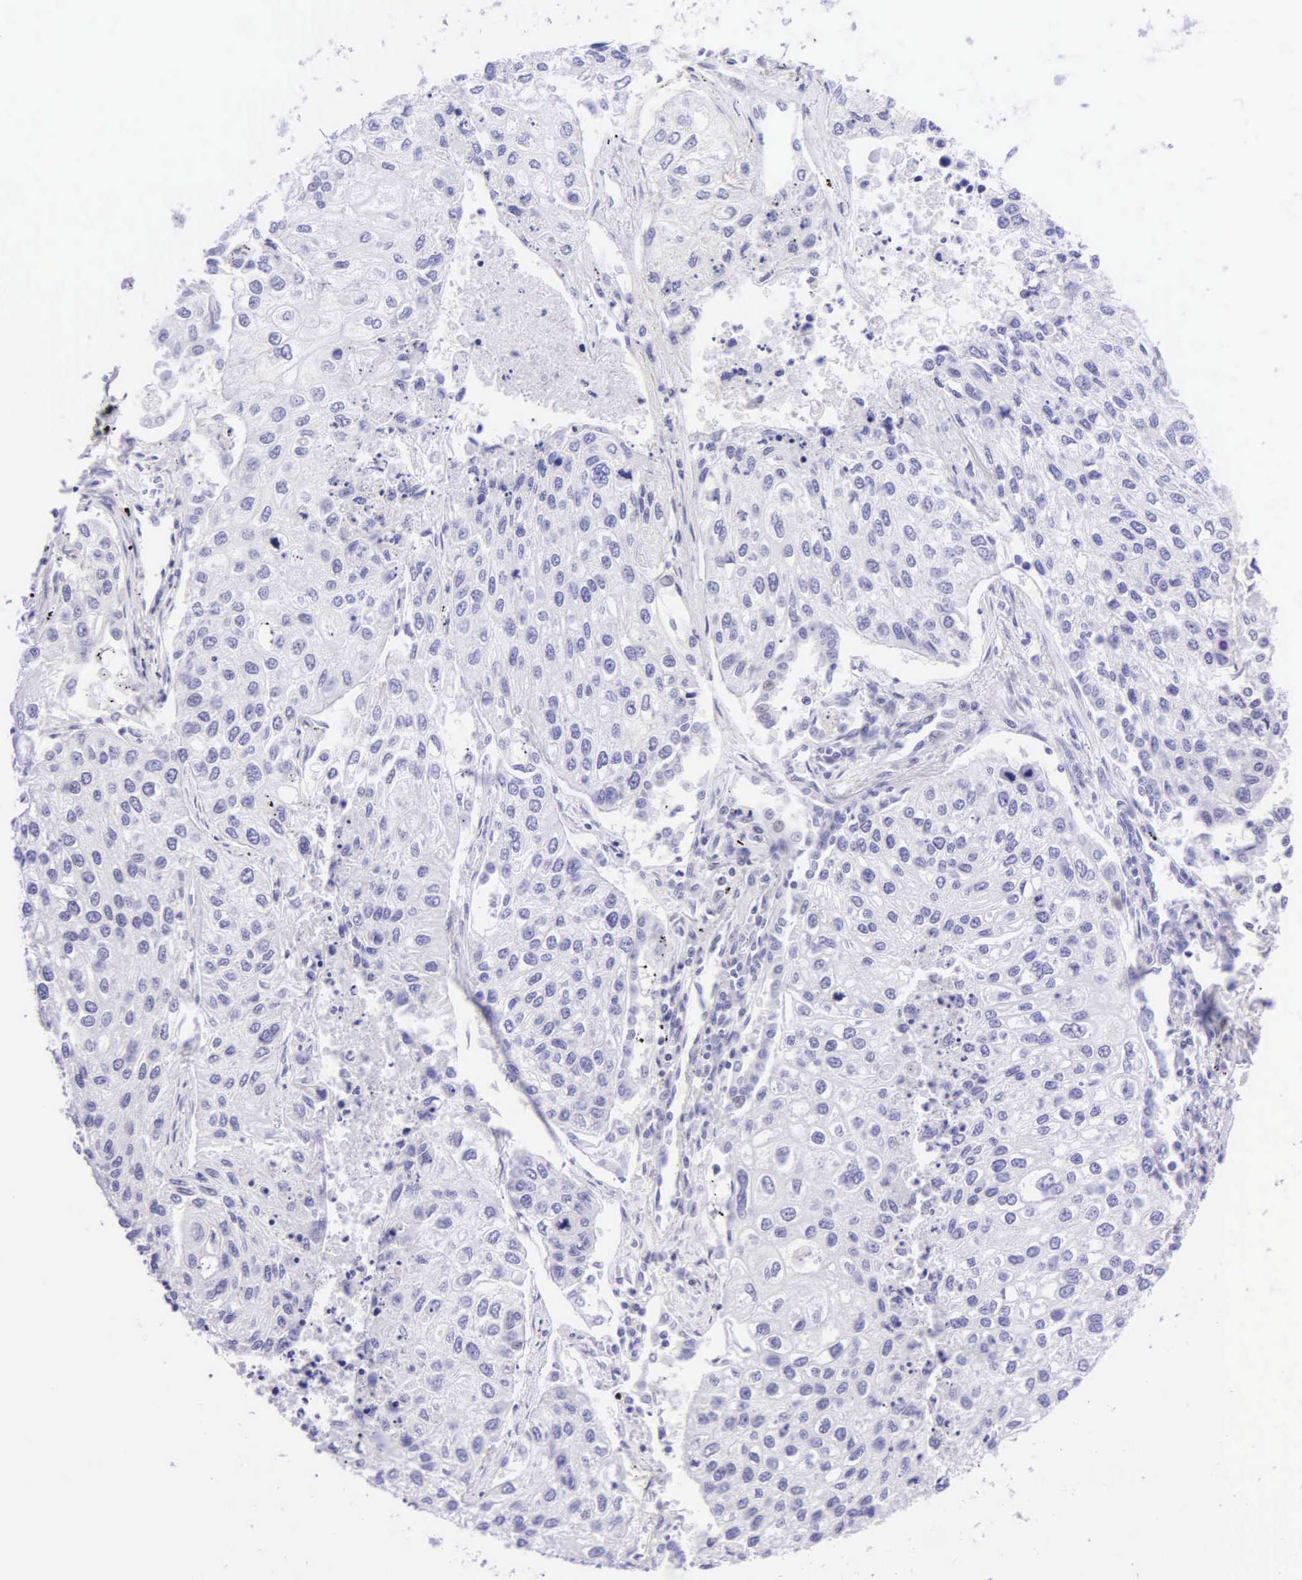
{"staining": {"intensity": "negative", "quantity": "none", "location": "none"}, "tissue": "lung cancer", "cell_type": "Tumor cells", "image_type": "cancer", "snomed": [{"axis": "morphology", "description": "Squamous cell carcinoma, NOS"}, {"axis": "topography", "description": "Lung"}], "caption": "There is no significant staining in tumor cells of lung cancer (squamous cell carcinoma). The staining was performed using DAB (3,3'-diaminobenzidine) to visualize the protein expression in brown, while the nuclei were stained in blue with hematoxylin (Magnification: 20x).", "gene": "KRT20", "patient": {"sex": "male", "age": 75}}